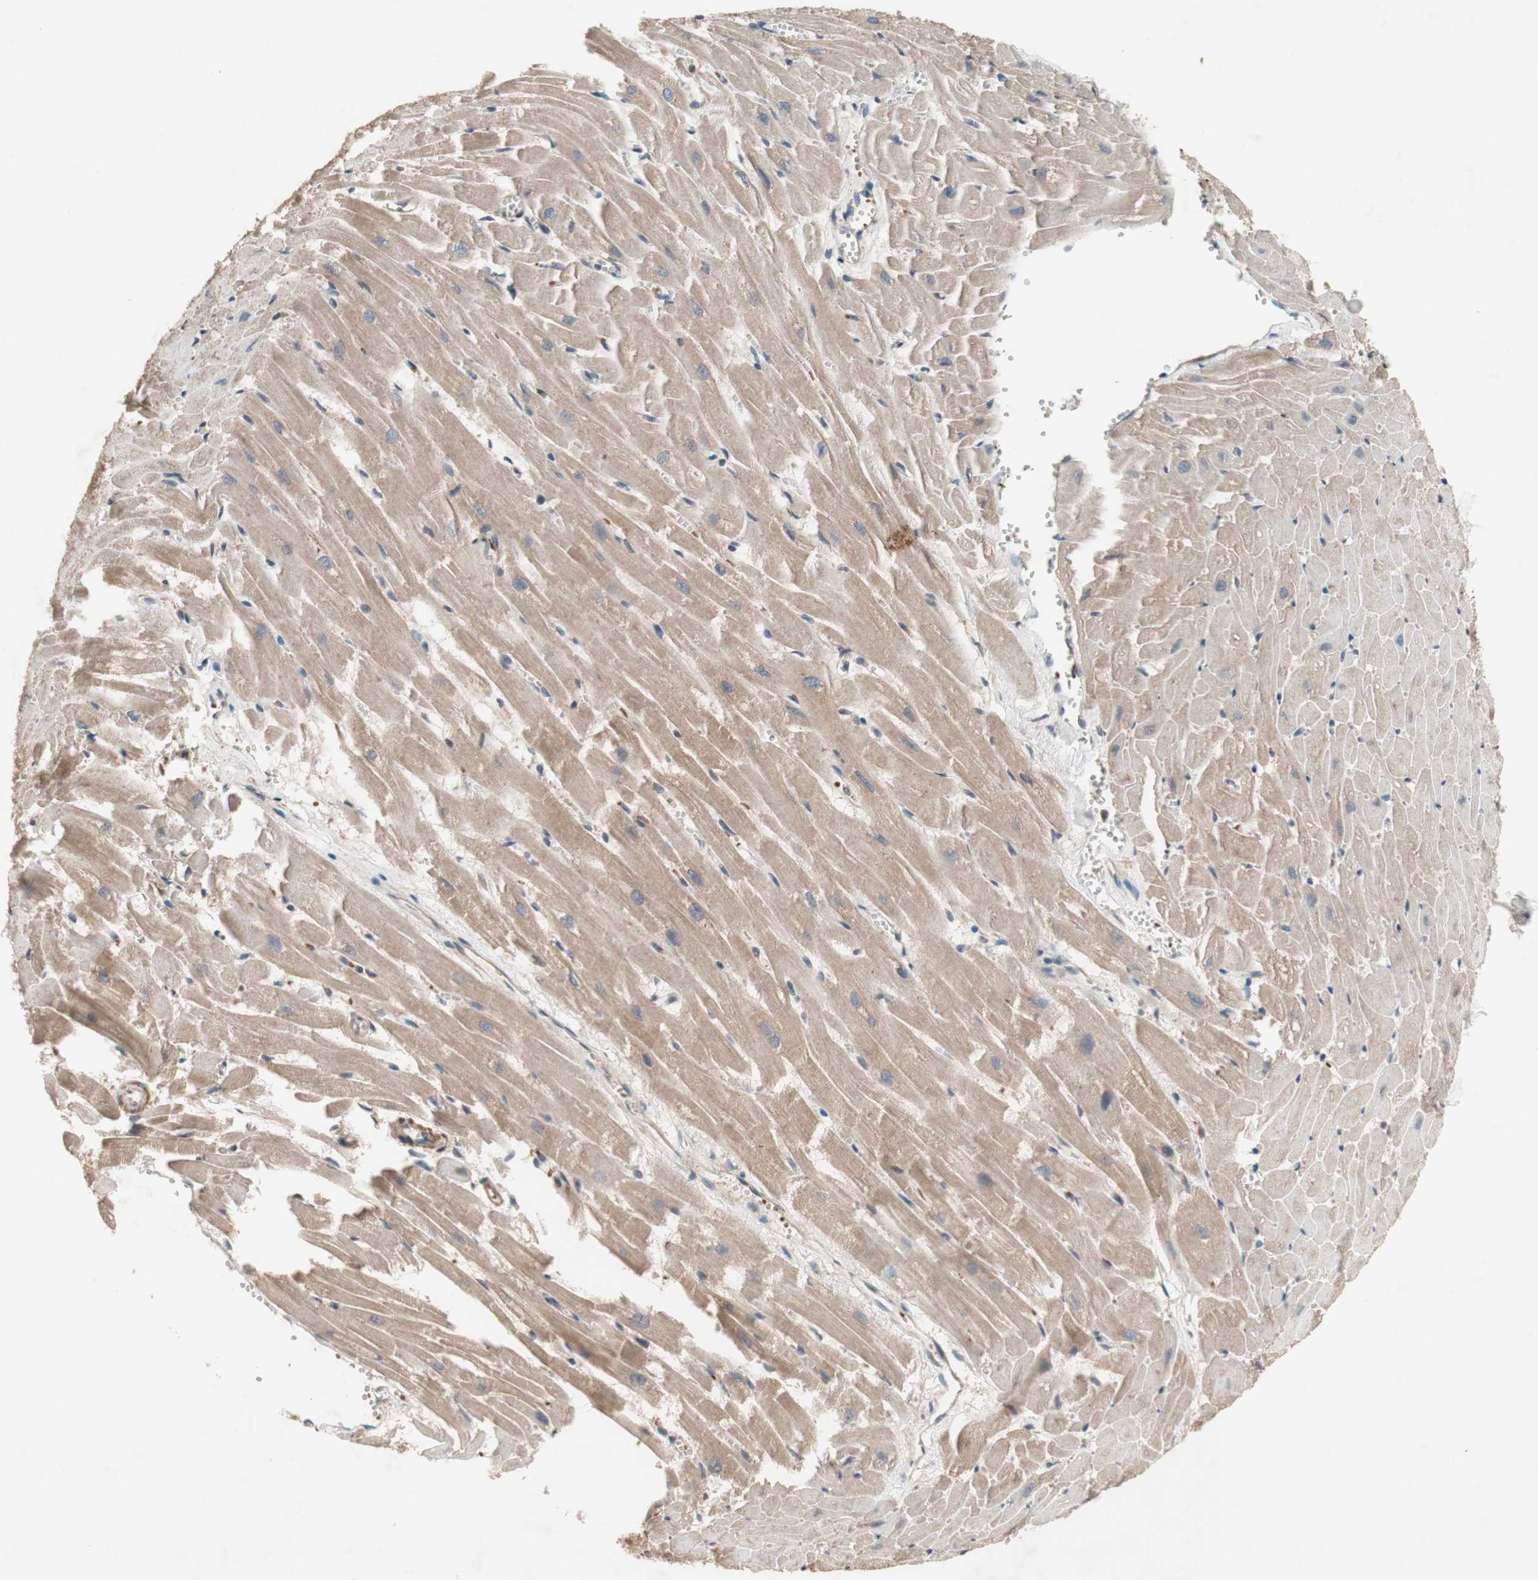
{"staining": {"intensity": "weak", "quantity": "25%-75%", "location": "cytoplasmic/membranous"}, "tissue": "heart muscle", "cell_type": "Cardiomyocytes", "image_type": "normal", "snomed": [{"axis": "morphology", "description": "Normal tissue, NOS"}, {"axis": "topography", "description": "Heart"}], "caption": "This image reveals IHC staining of normal heart muscle, with low weak cytoplasmic/membranous expression in about 25%-75% of cardiomyocytes.", "gene": "DDOST", "patient": {"sex": "female", "age": 19}}